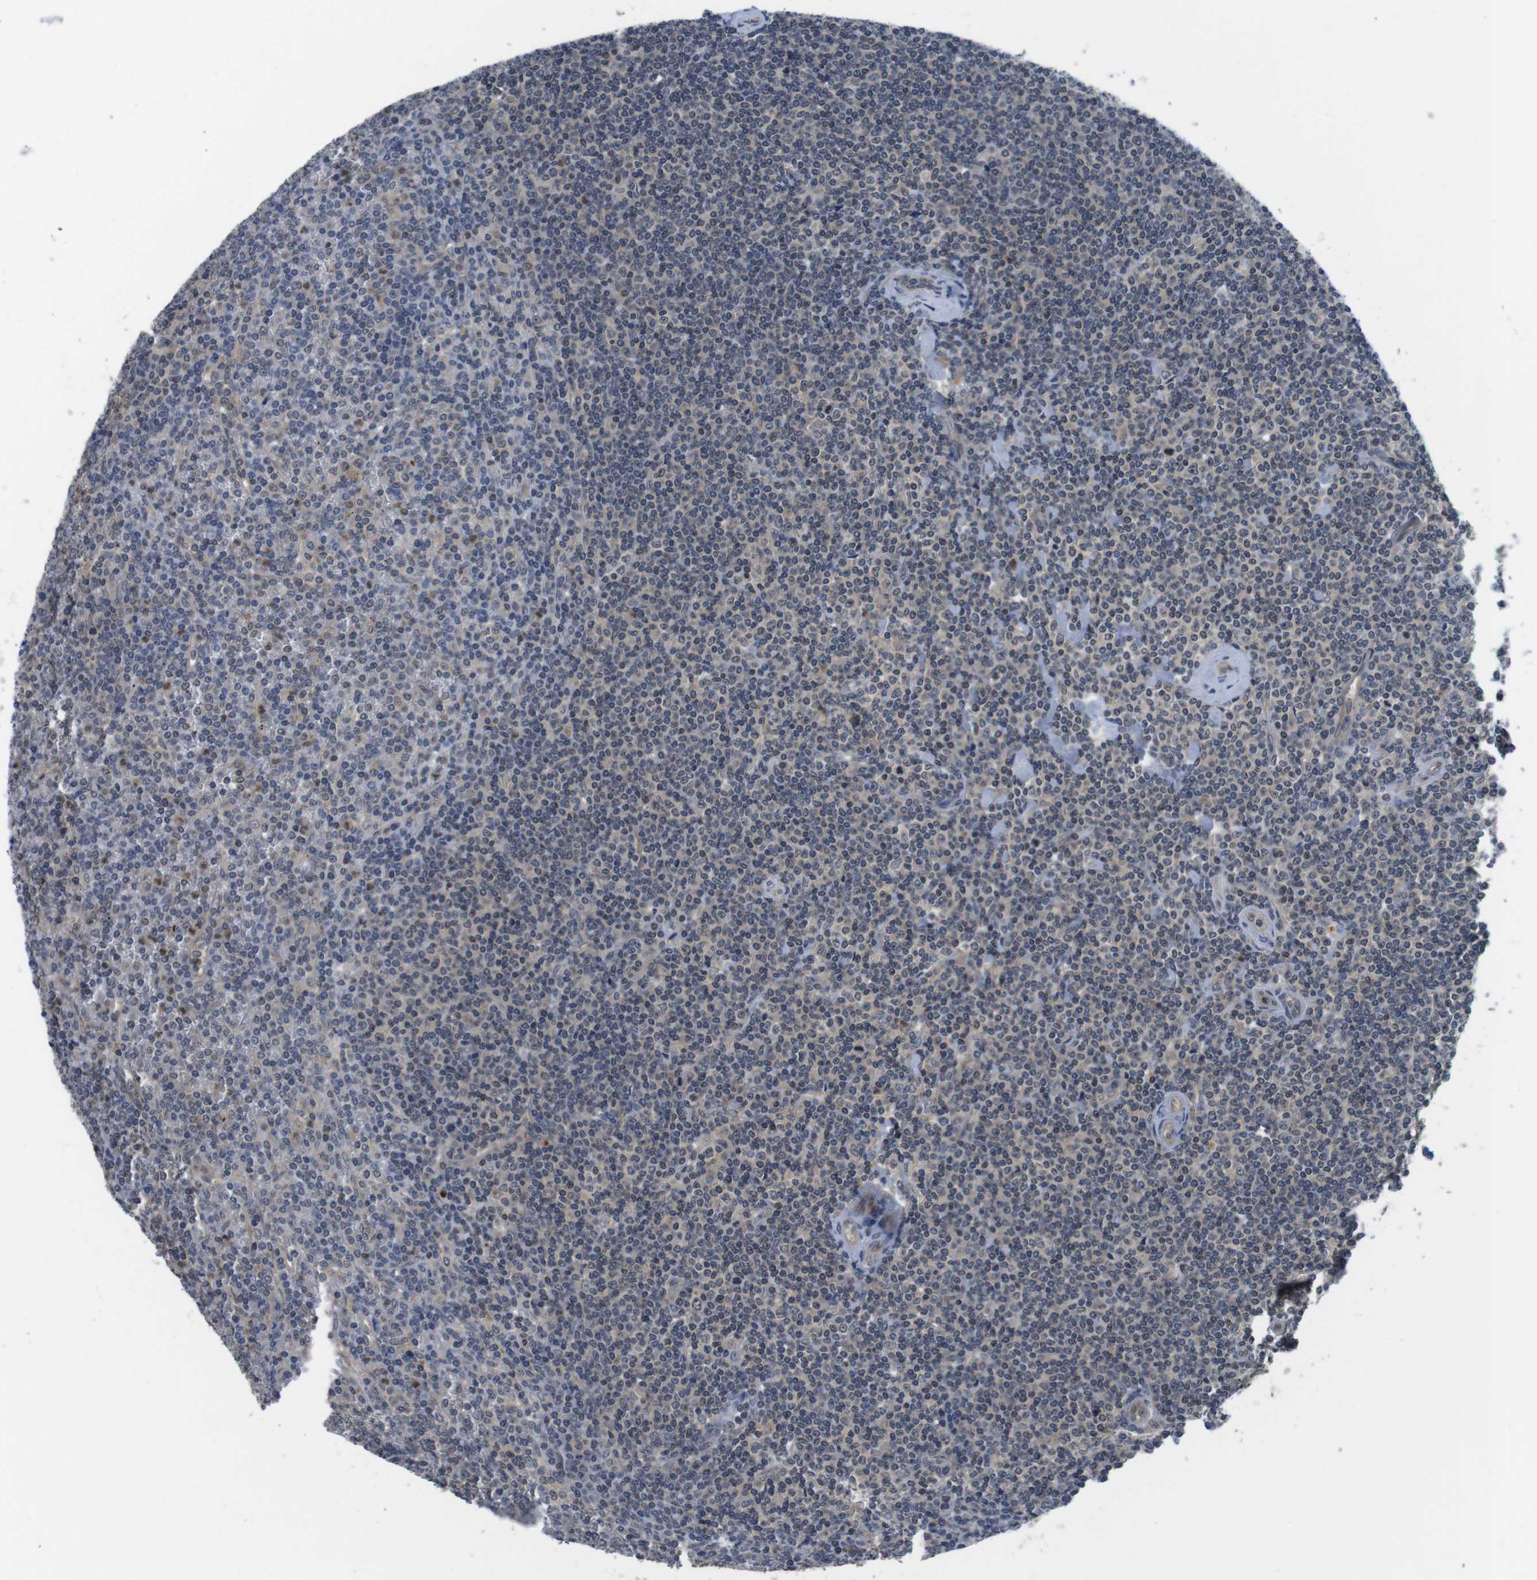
{"staining": {"intensity": "negative", "quantity": "none", "location": "none"}, "tissue": "lymphoma", "cell_type": "Tumor cells", "image_type": "cancer", "snomed": [{"axis": "morphology", "description": "Malignant lymphoma, non-Hodgkin's type, Low grade"}, {"axis": "topography", "description": "Spleen"}], "caption": "Tumor cells show no significant staining in lymphoma.", "gene": "FADD", "patient": {"sex": "female", "age": 19}}